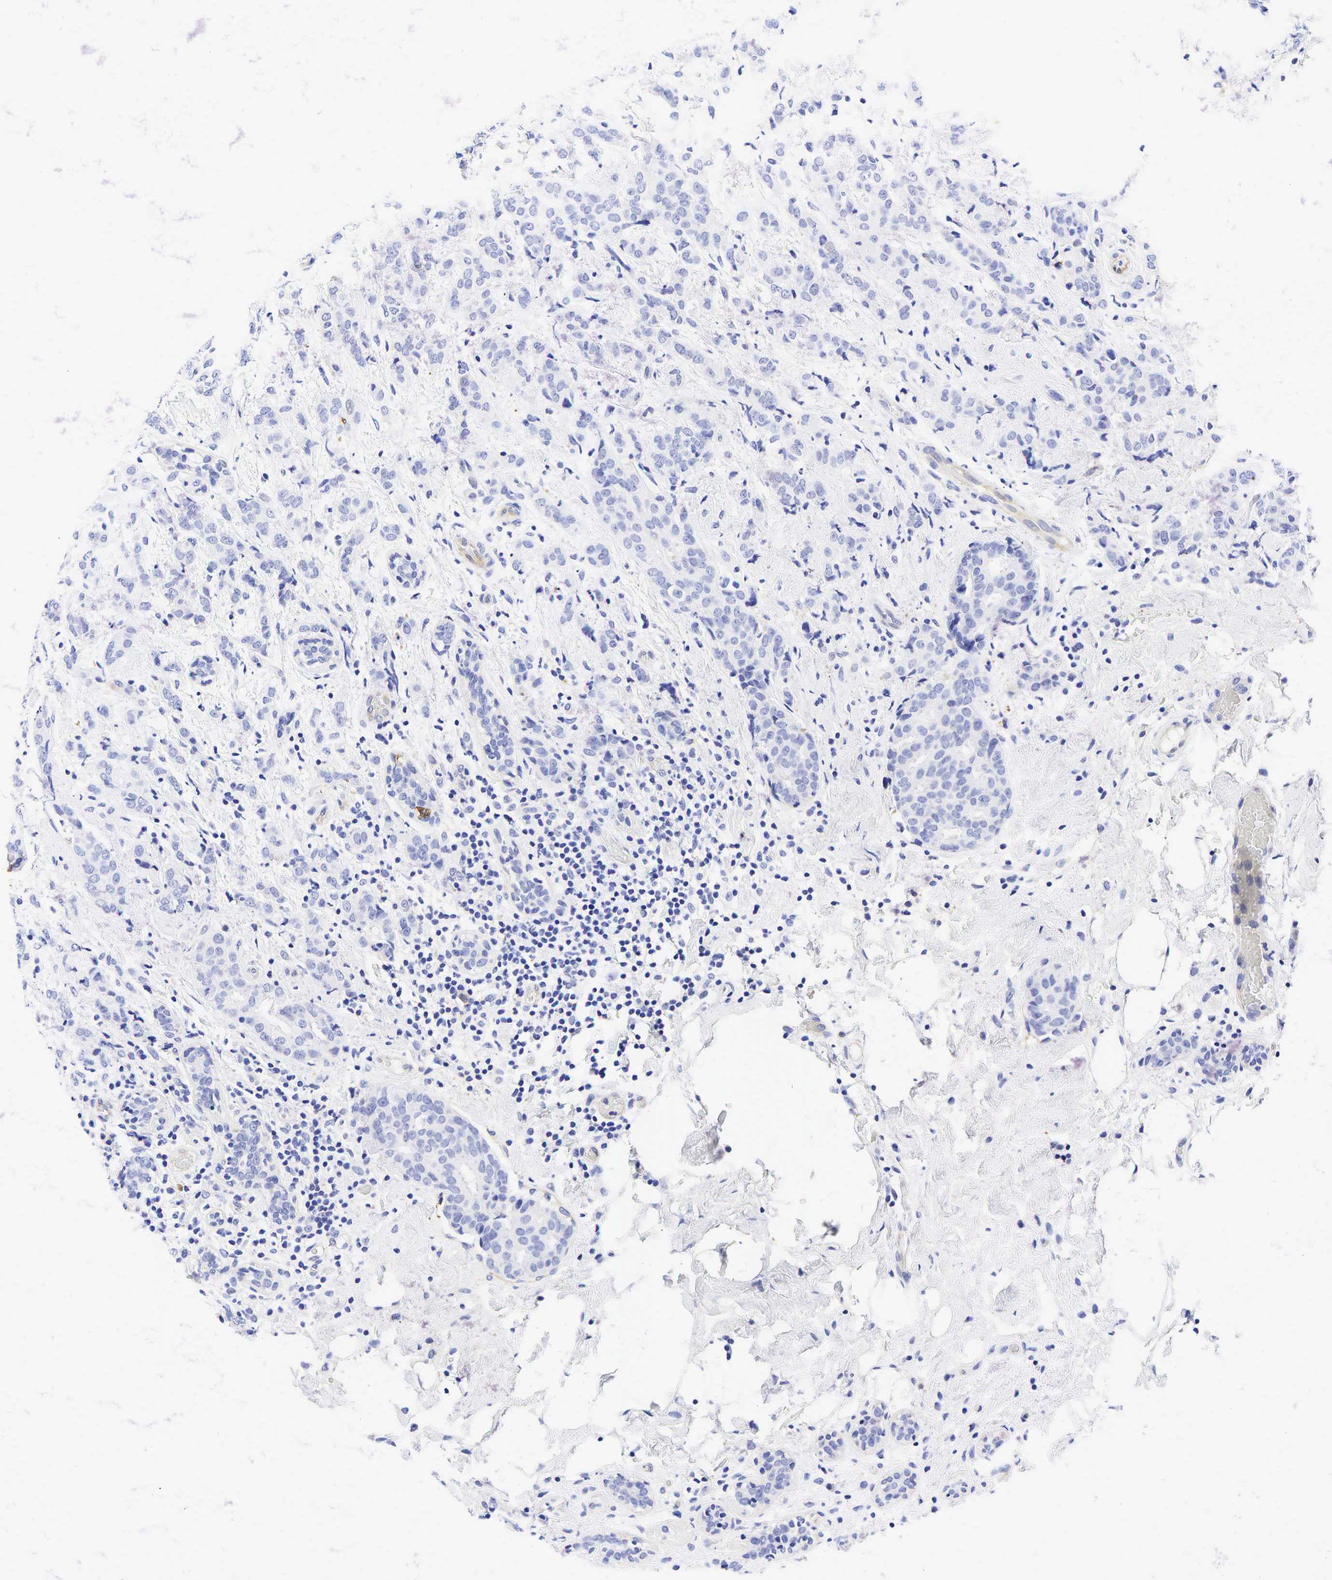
{"staining": {"intensity": "negative", "quantity": "none", "location": "none"}, "tissue": "breast cancer", "cell_type": "Tumor cells", "image_type": "cancer", "snomed": [{"axis": "morphology", "description": "Duct carcinoma"}, {"axis": "topography", "description": "Breast"}], "caption": "Tumor cells are negative for protein expression in human breast intraductal carcinoma. Nuclei are stained in blue.", "gene": "TNFRSF8", "patient": {"sex": "female", "age": 53}}